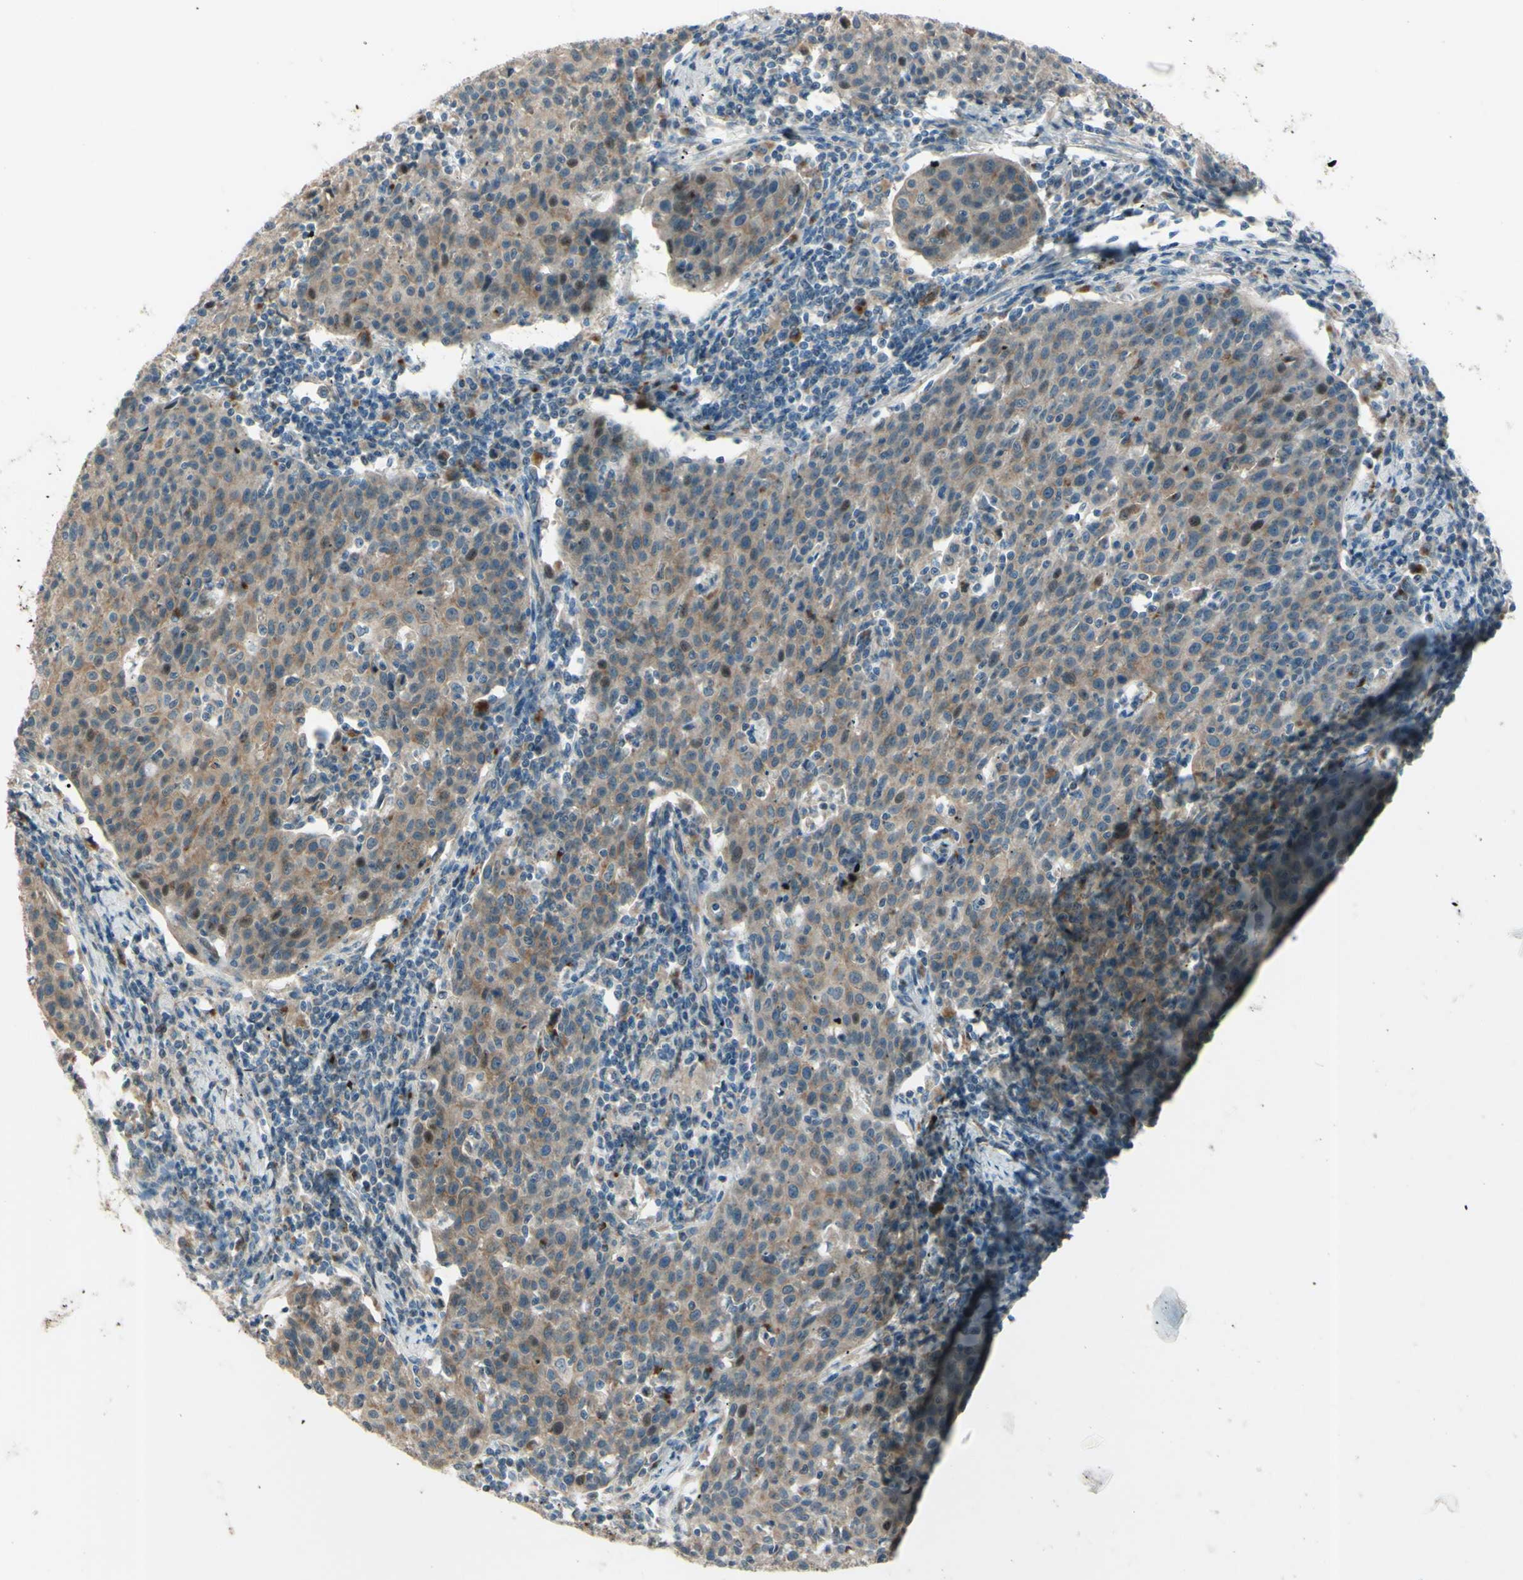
{"staining": {"intensity": "weak", "quantity": ">75%", "location": "cytoplasmic/membranous"}, "tissue": "cervical cancer", "cell_type": "Tumor cells", "image_type": "cancer", "snomed": [{"axis": "morphology", "description": "Squamous cell carcinoma, NOS"}, {"axis": "topography", "description": "Cervix"}], "caption": "Cervical cancer (squamous cell carcinoma) stained for a protein (brown) reveals weak cytoplasmic/membranous positive positivity in approximately >75% of tumor cells.", "gene": "LMTK2", "patient": {"sex": "female", "age": 38}}